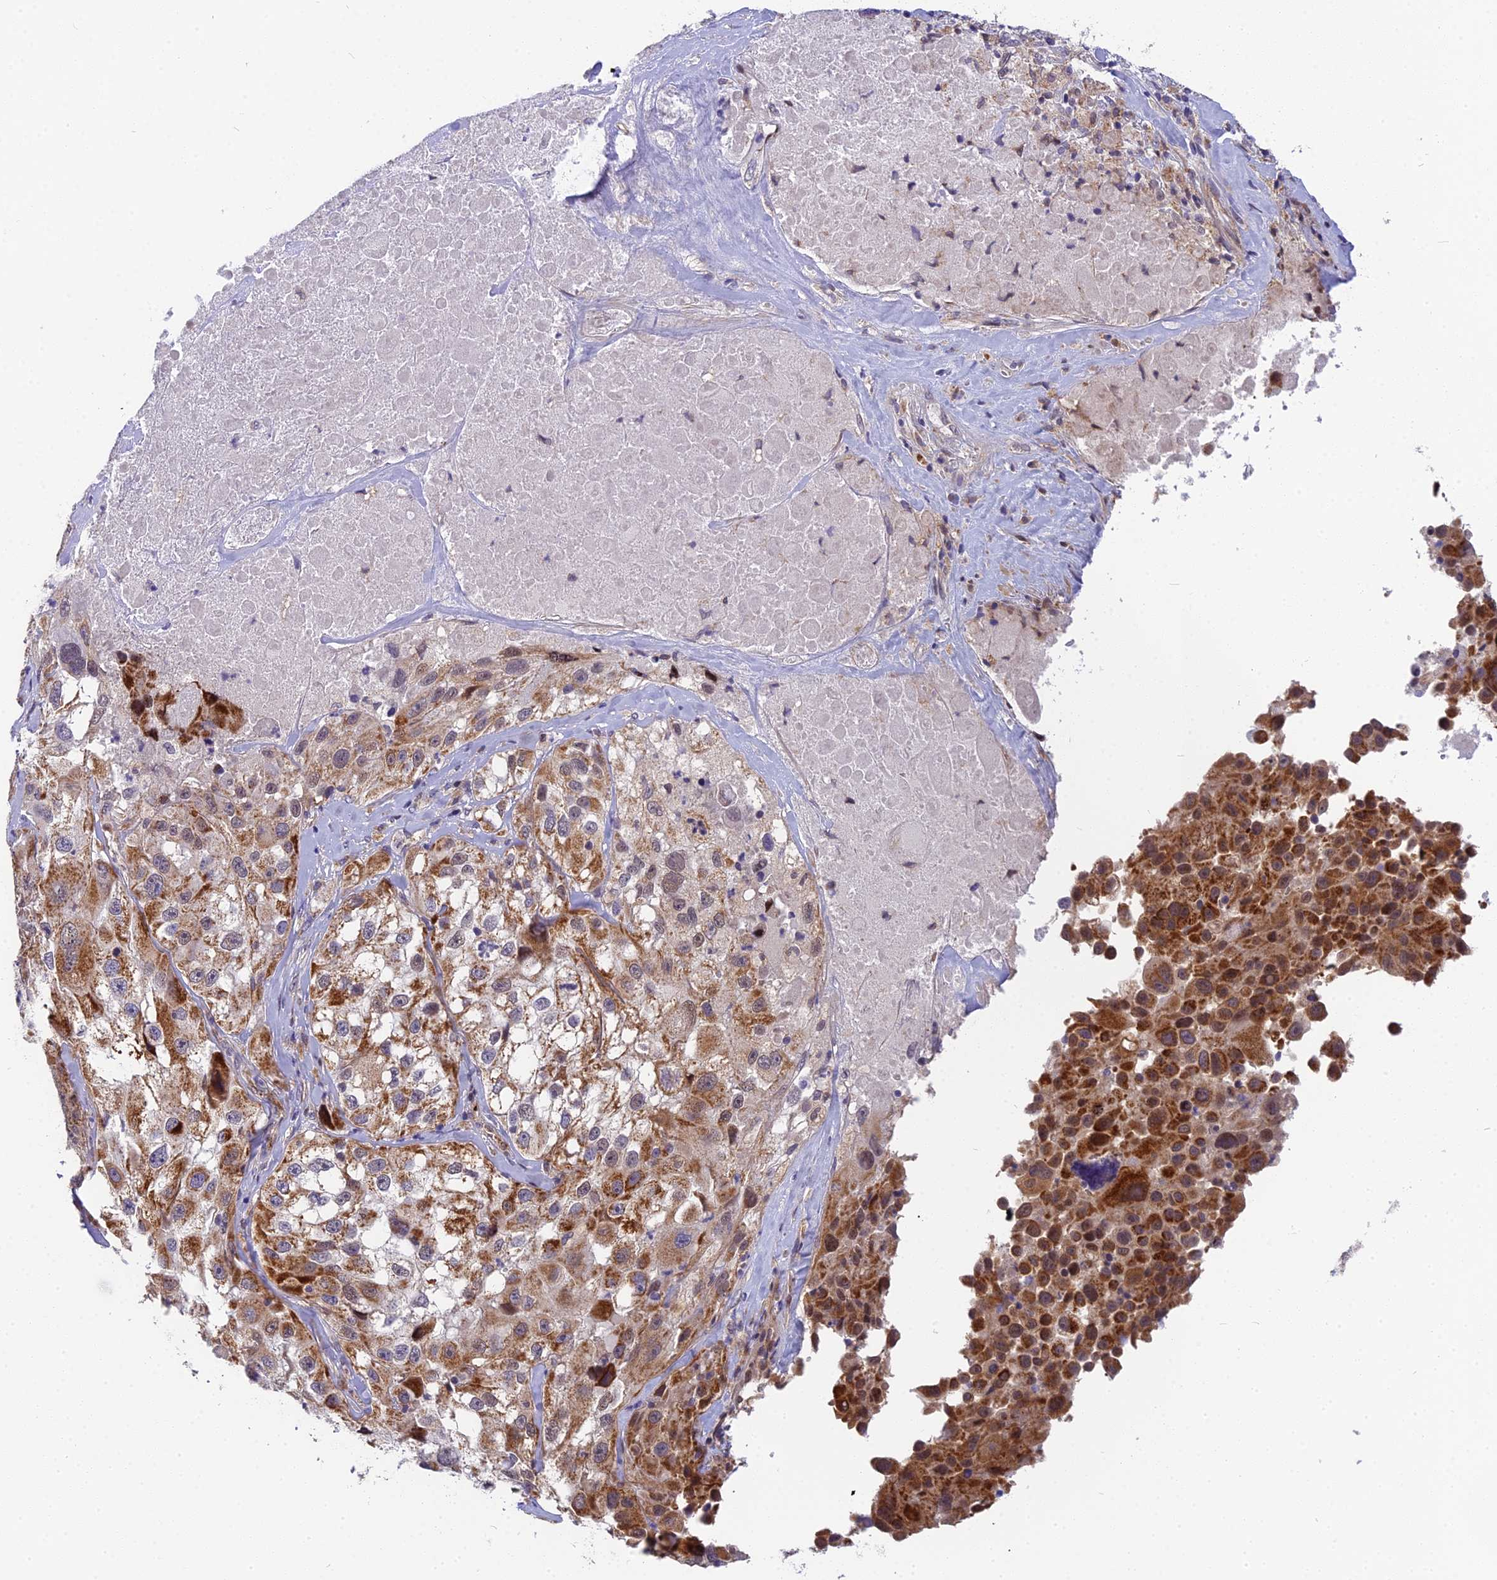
{"staining": {"intensity": "moderate", "quantity": "25%-75%", "location": "cytoplasmic/membranous"}, "tissue": "melanoma", "cell_type": "Tumor cells", "image_type": "cancer", "snomed": [{"axis": "morphology", "description": "Malignant melanoma, Metastatic site"}, {"axis": "topography", "description": "Lymph node"}], "caption": "Protein staining of malignant melanoma (metastatic site) tissue demonstrates moderate cytoplasmic/membranous expression in about 25%-75% of tumor cells. Immunohistochemistry (ihc) stains the protein of interest in brown and the nuclei are stained blue.", "gene": "CMC1", "patient": {"sex": "male", "age": 62}}